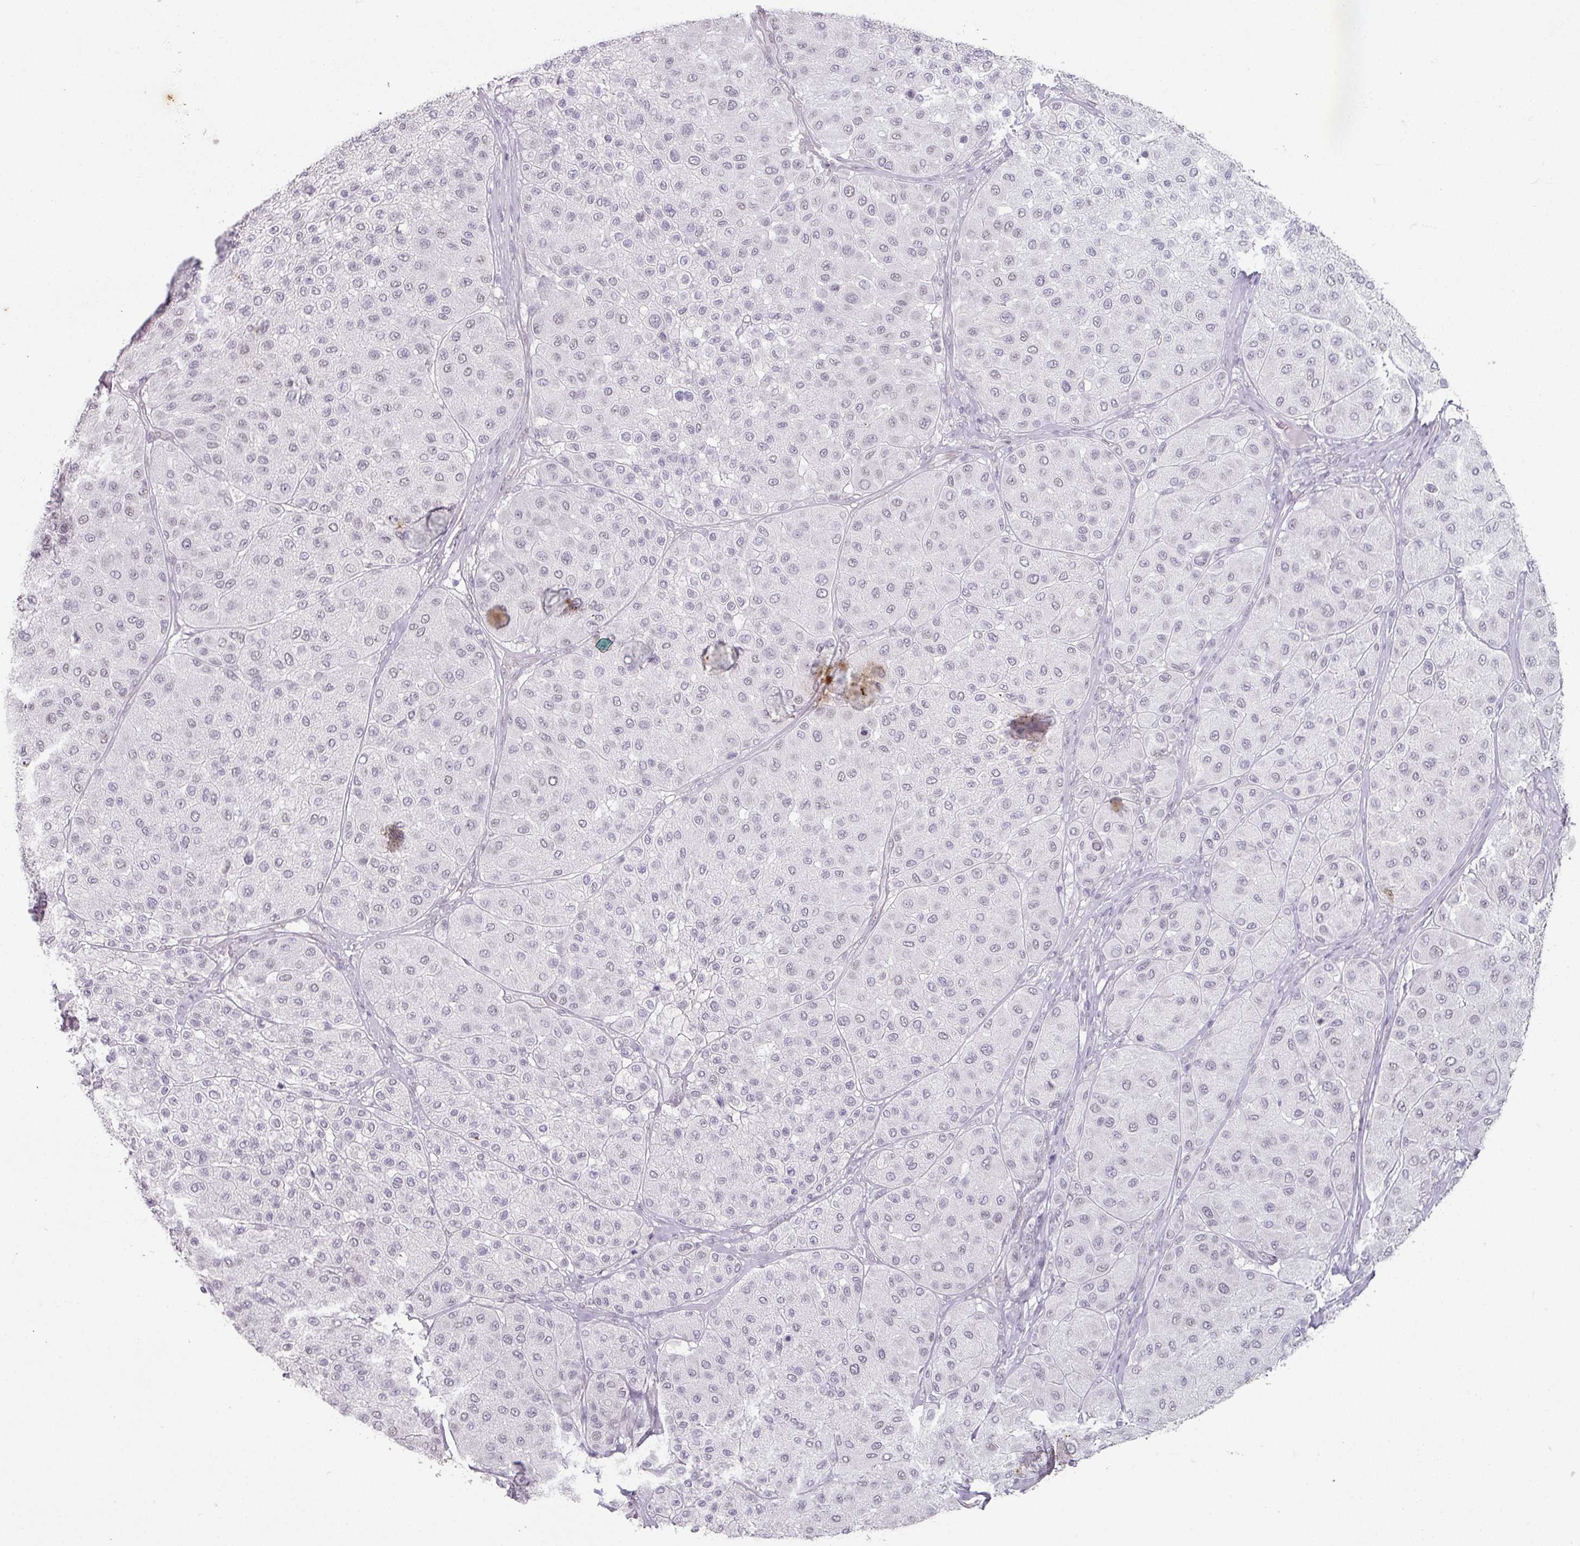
{"staining": {"intensity": "negative", "quantity": "none", "location": "none"}, "tissue": "melanoma", "cell_type": "Tumor cells", "image_type": "cancer", "snomed": [{"axis": "morphology", "description": "Malignant melanoma, Metastatic site"}, {"axis": "topography", "description": "Smooth muscle"}], "caption": "The immunohistochemistry (IHC) photomicrograph has no significant staining in tumor cells of malignant melanoma (metastatic site) tissue.", "gene": "SPRR1A", "patient": {"sex": "male", "age": 41}}